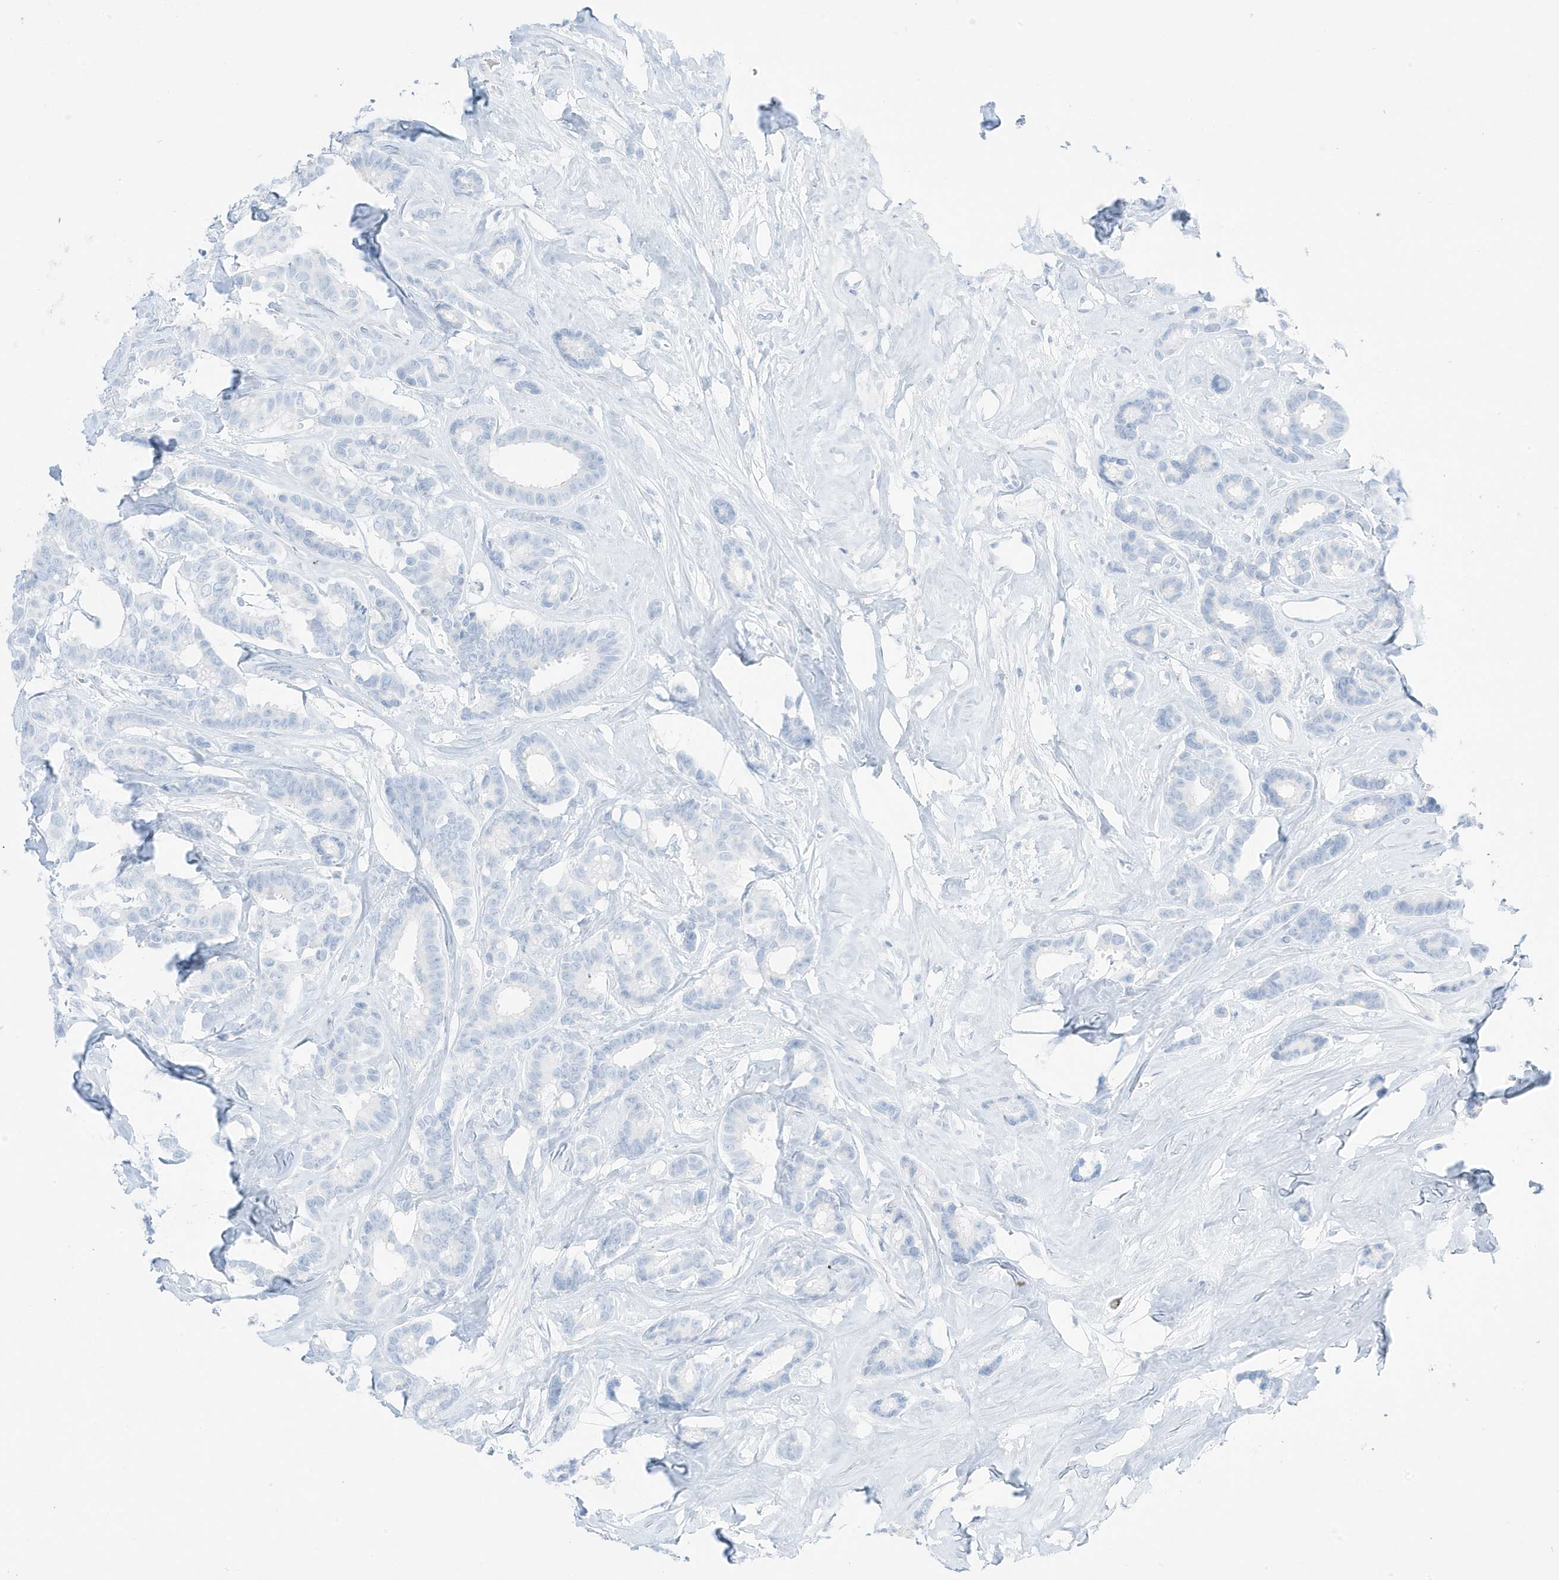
{"staining": {"intensity": "negative", "quantity": "none", "location": "none"}, "tissue": "breast cancer", "cell_type": "Tumor cells", "image_type": "cancer", "snomed": [{"axis": "morphology", "description": "Duct carcinoma"}, {"axis": "topography", "description": "Breast"}], "caption": "This histopathology image is of breast cancer stained with immunohistochemistry to label a protein in brown with the nuclei are counter-stained blue. There is no positivity in tumor cells.", "gene": "SLC22A13", "patient": {"sex": "female", "age": 87}}